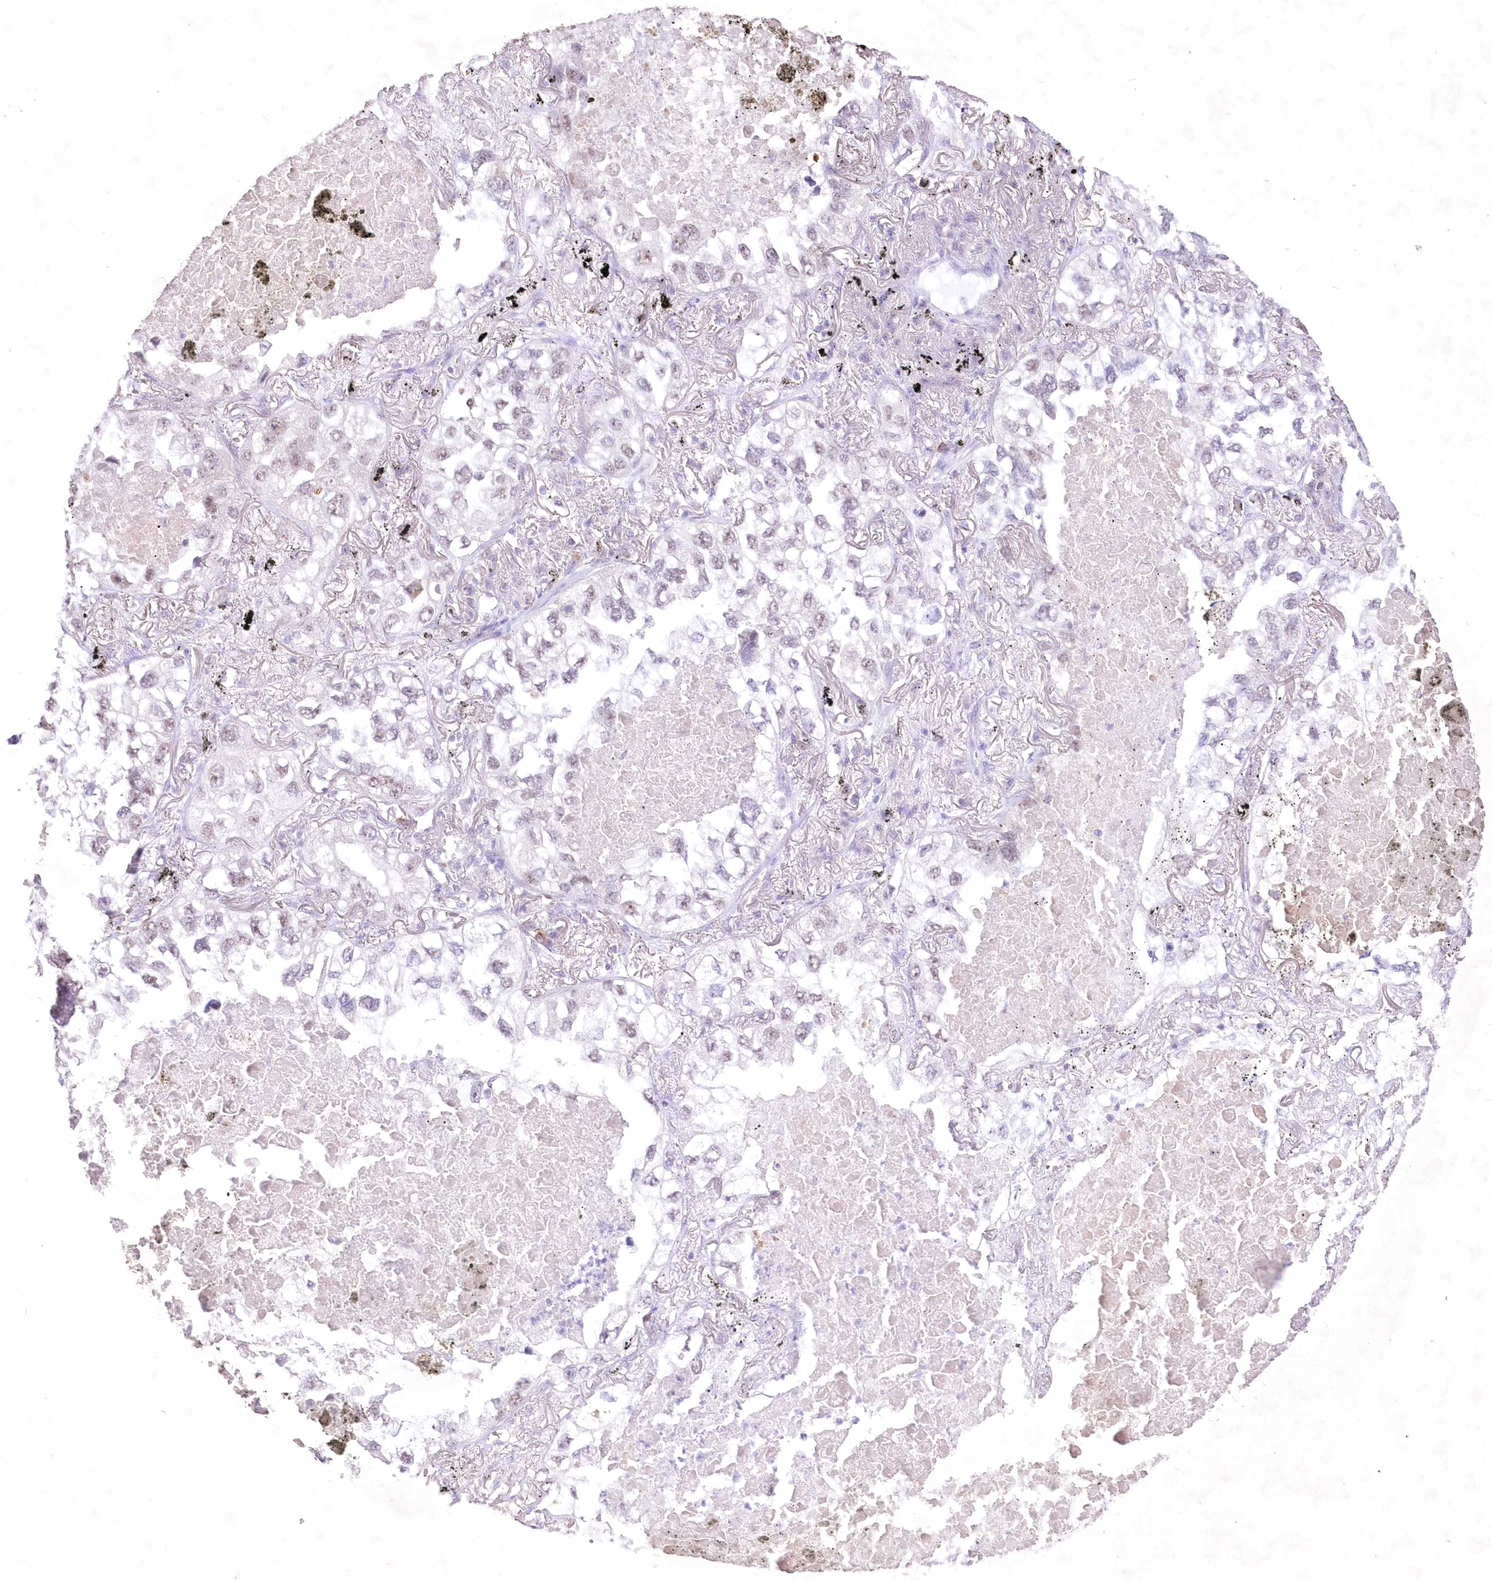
{"staining": {"intensity": "negative", "quantity": "none", "location": "none"}, "tissue": "lung cancer", "cell_type": "Tumor cells", "image_type": "cancer", "snomed": [{"axis": "morphology", "description": "Adenocarcinoma, NOS"}, {"axis": "topography", "description": "Lung"}], "caption": "Immunohistochemistry micrograph of human lung cancer (adenocarcinoma) stained for a protein (brown), which shows no staining in tumor cells.", "gene": "RBM27", "patient": {"sex": "male", "age": 65}}